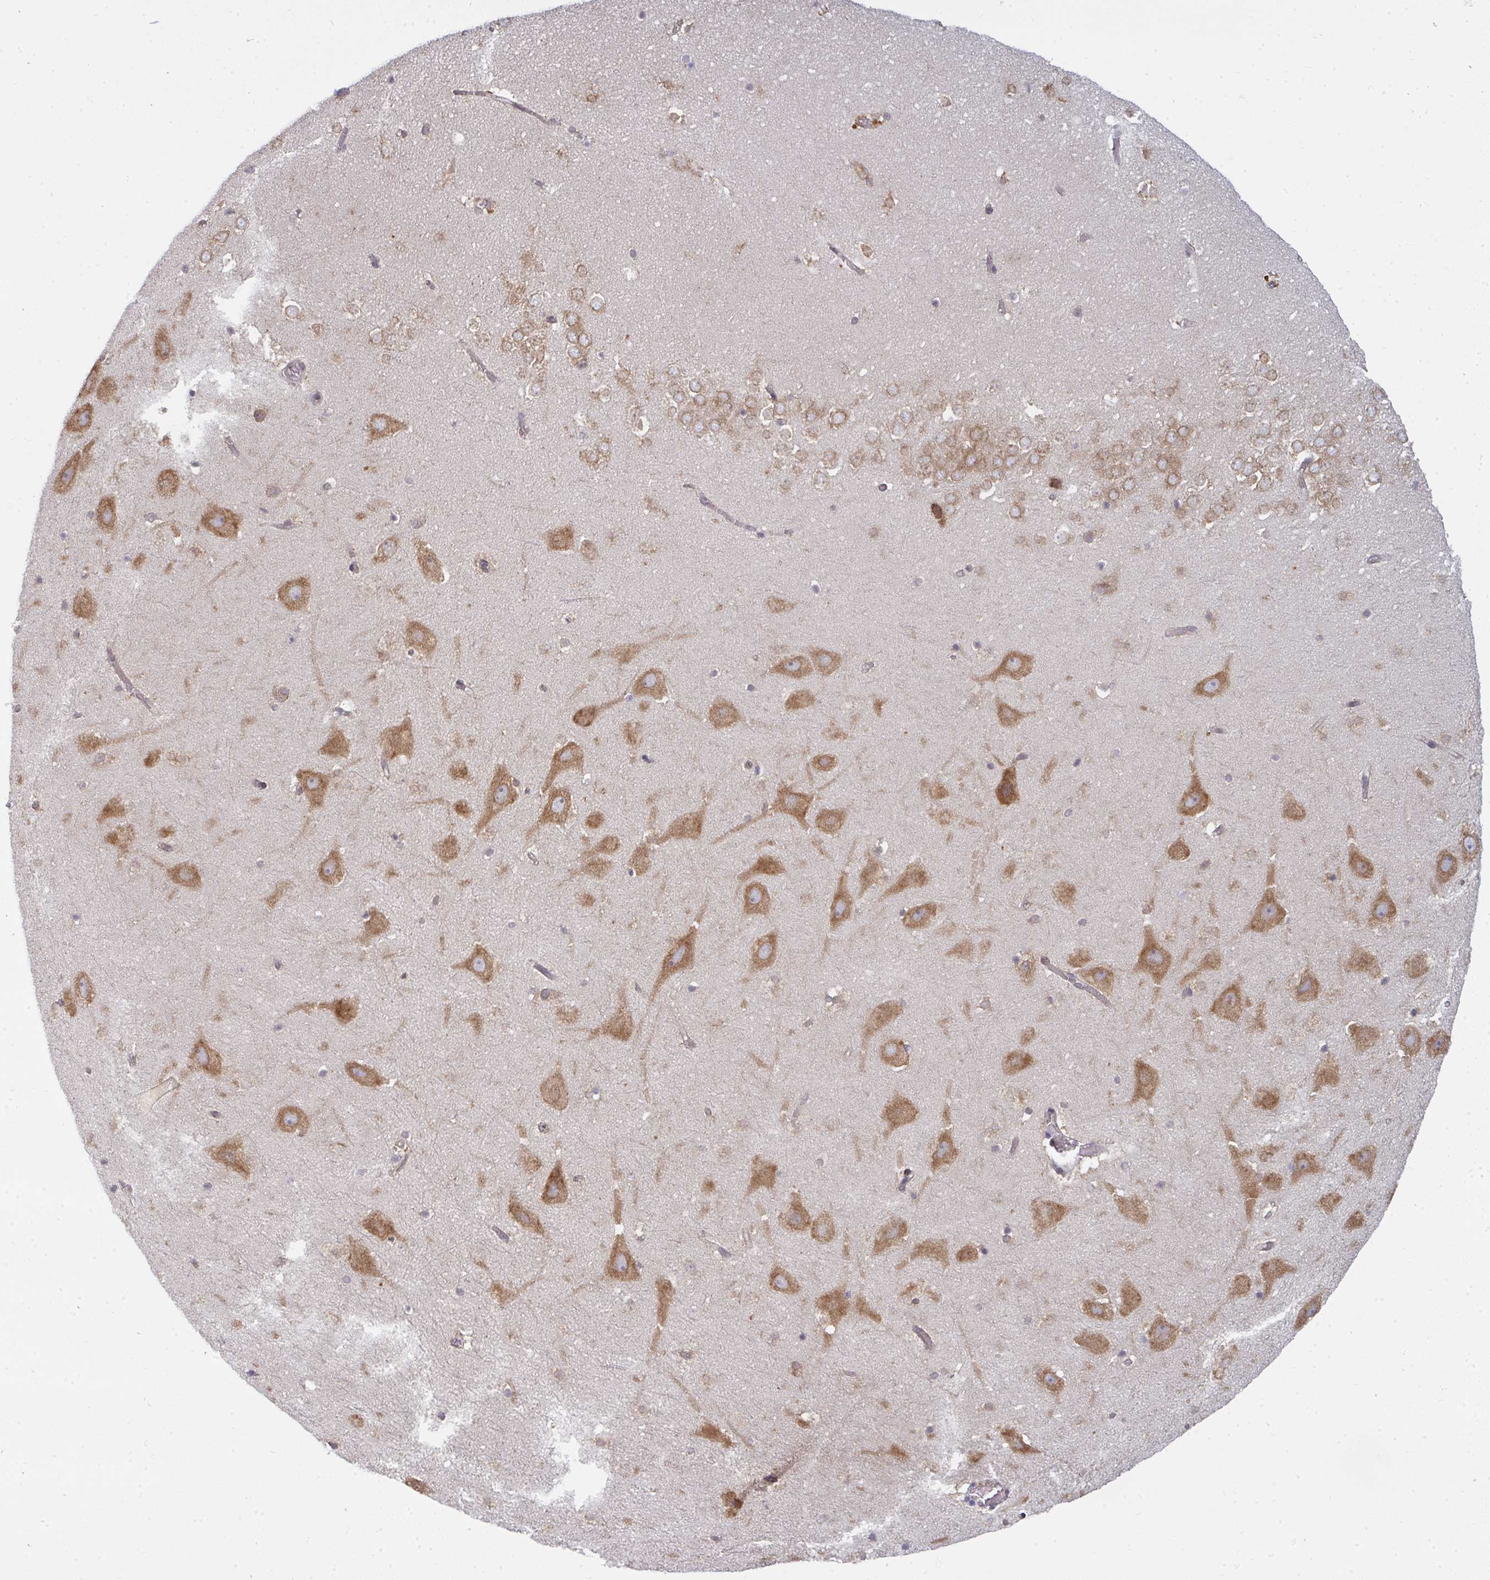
{"staining": {"intensity": "negative", "quantity": "none", "location": "none"}, "tissue": "hippocampus", "cell_type": "Glial cells", "image_type": "normal", "snomed": [{"axis": "morphology", "description": "Normal tissue, NOS"}, {"axis": "topography", "description": "Hippocampus"}], "caption": "The micrograph exhibits no significant expression in glial cells of hippocampus.", "gene": "LYSMD4", "patient": {"sex": "female", "age": 42}}